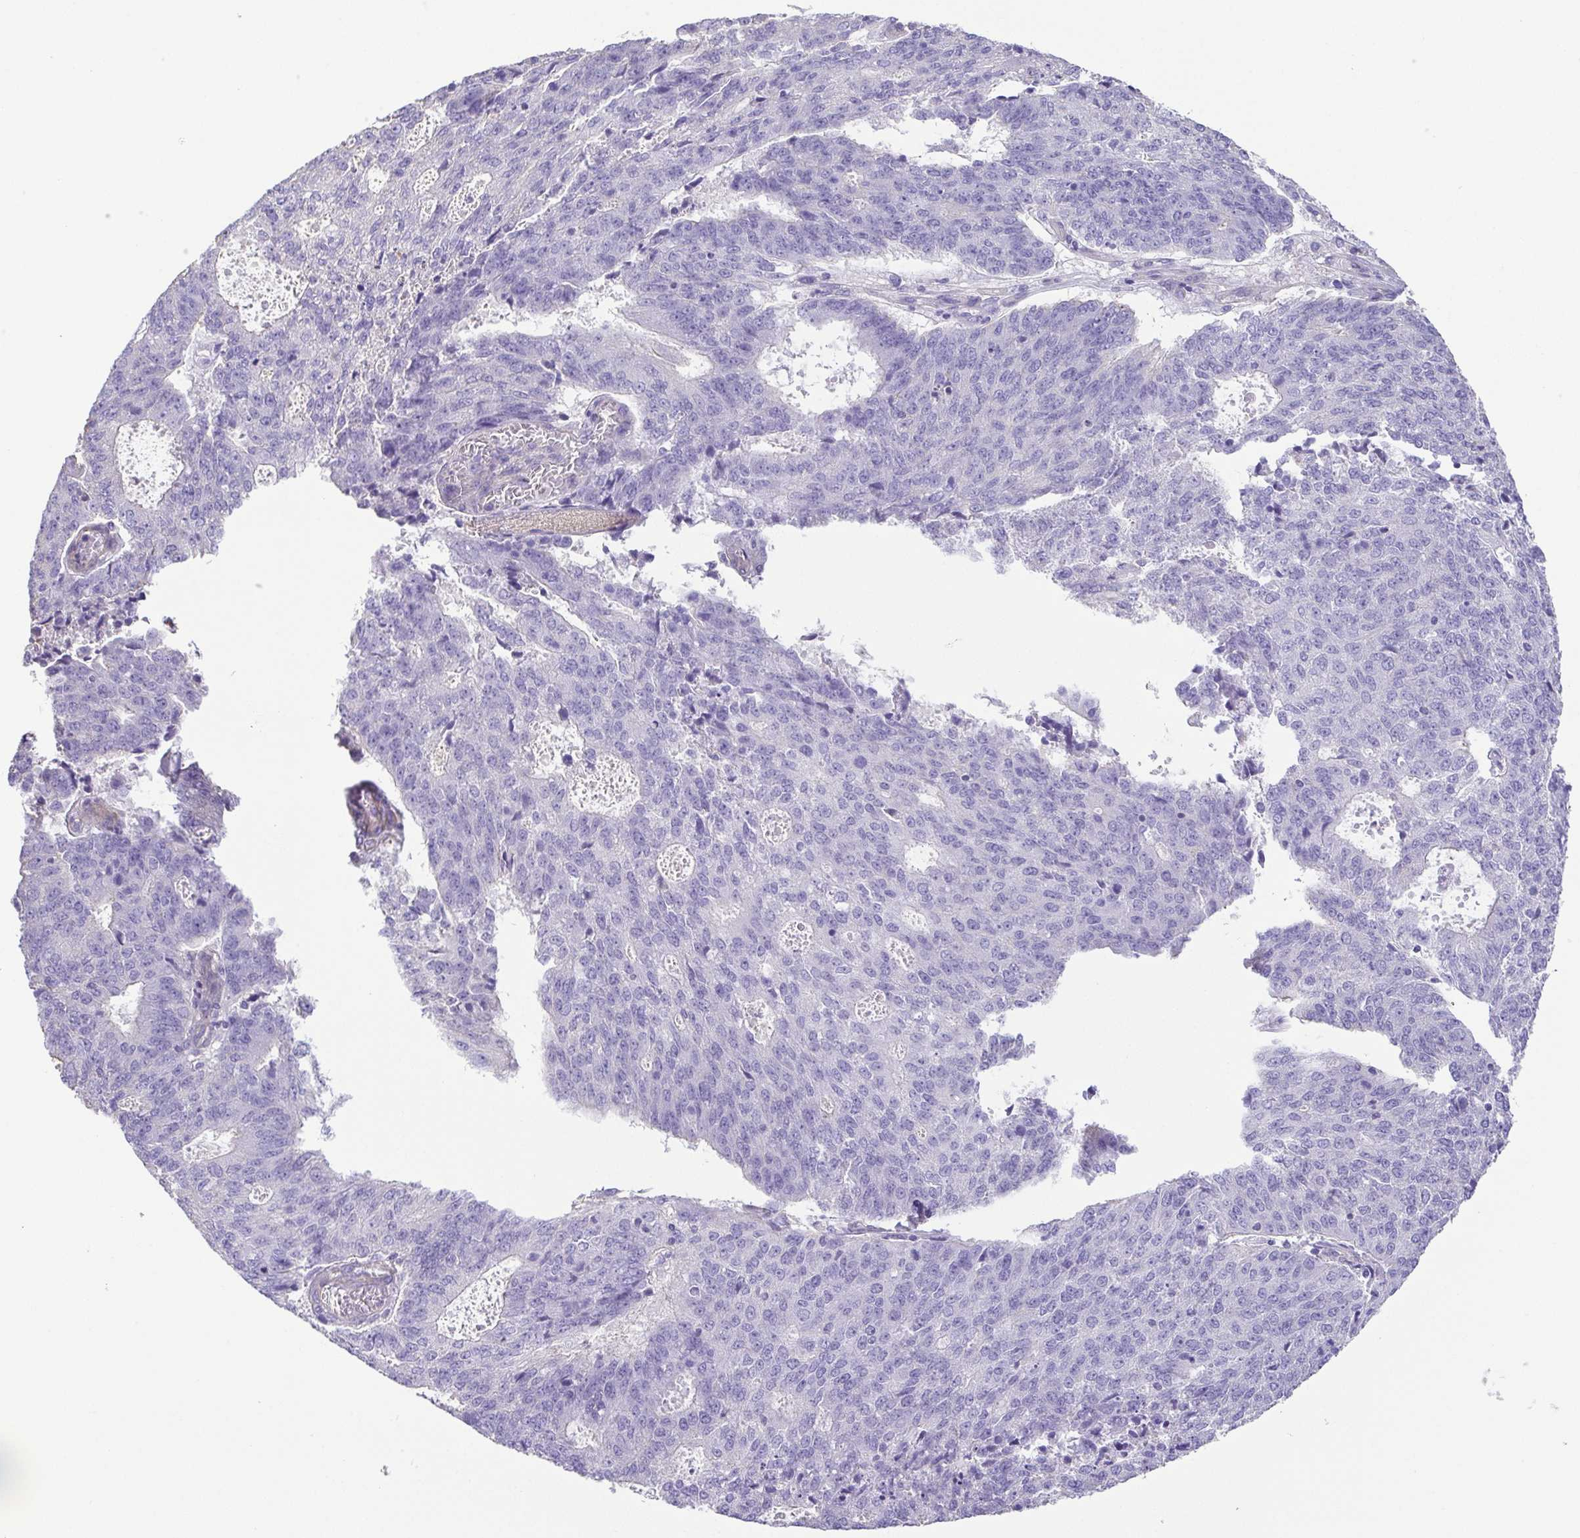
{"staining": {"intensity": "negative", "quantity": "none", "location": "none"}, "tissue": "endometrial cancer", "cell_type": "Tumor cells", "image_type": "cancer", "snomed": [{"axis": "morphology", "description": "Adenocarcinoma, NOS"}, {"axis": "topography", "description": "Endometrium"}], "caption": "A histopathology image of endometrial cancer stained for a protein demonstrates no brown staining in tumor cells.", "gene": "MYL6", "patient": {"sex": "female", "age": 82}}